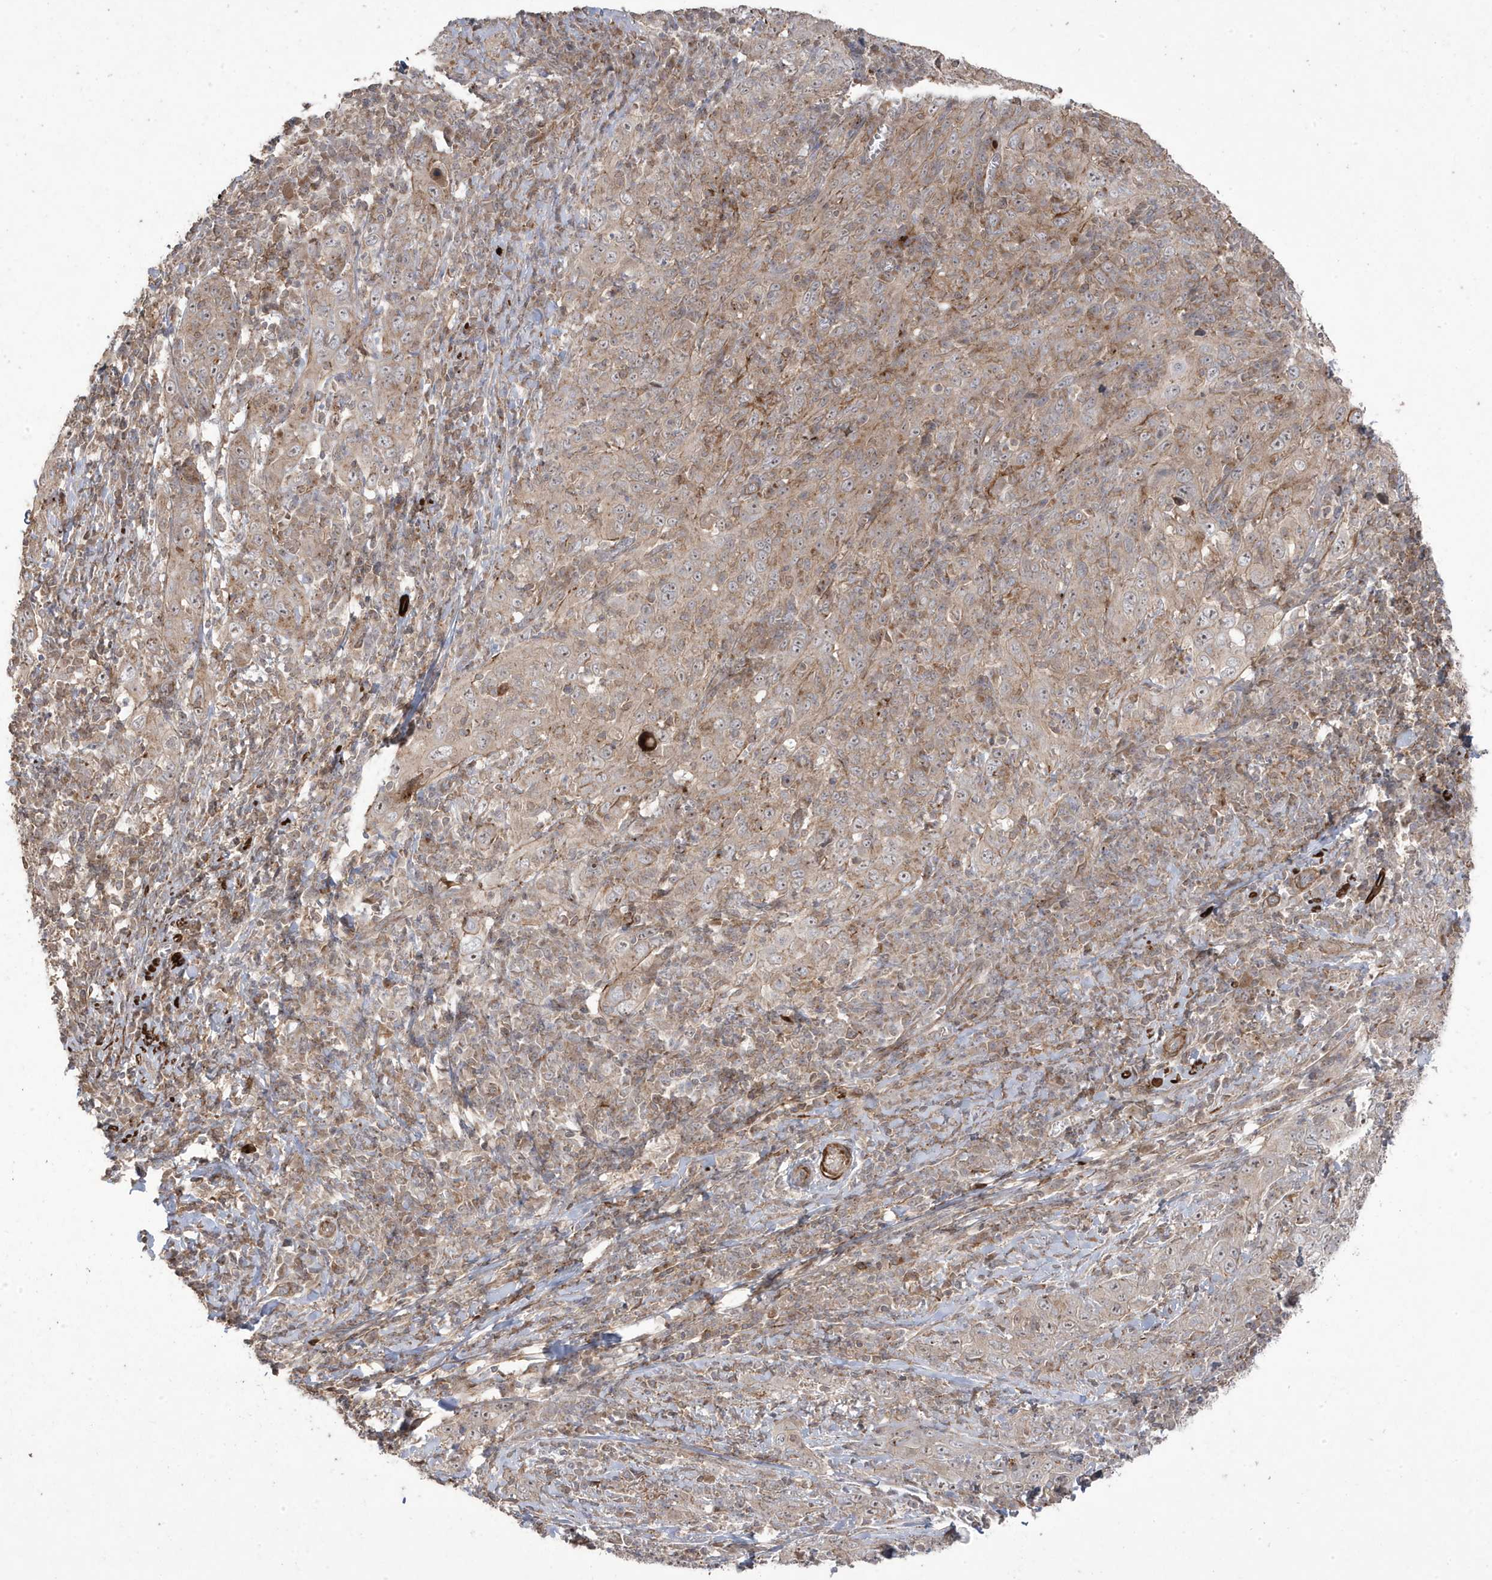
{"staining": {"intensity": "weak", "quantity": "25%-75%", "location": "cytoplasmic/membranous"}, "tissue": "cervical cancer", "cell_type": "Tumor cells", "image_type": "cancer", "snomed": [{"axis": "morphology", "description": "Squamous cell carcinoma, NOS"}, {"axis": "topography", "description": "Cervix"}], "caption": "This is an image of immunohistochemistry staining of cervical cancer (squamous cell carcinoma), which shows weak staining in the cytoplasmic/membranous of tumor cells.", "gene": "CETN3", "patient": {"sex": "female", "age": 46}}